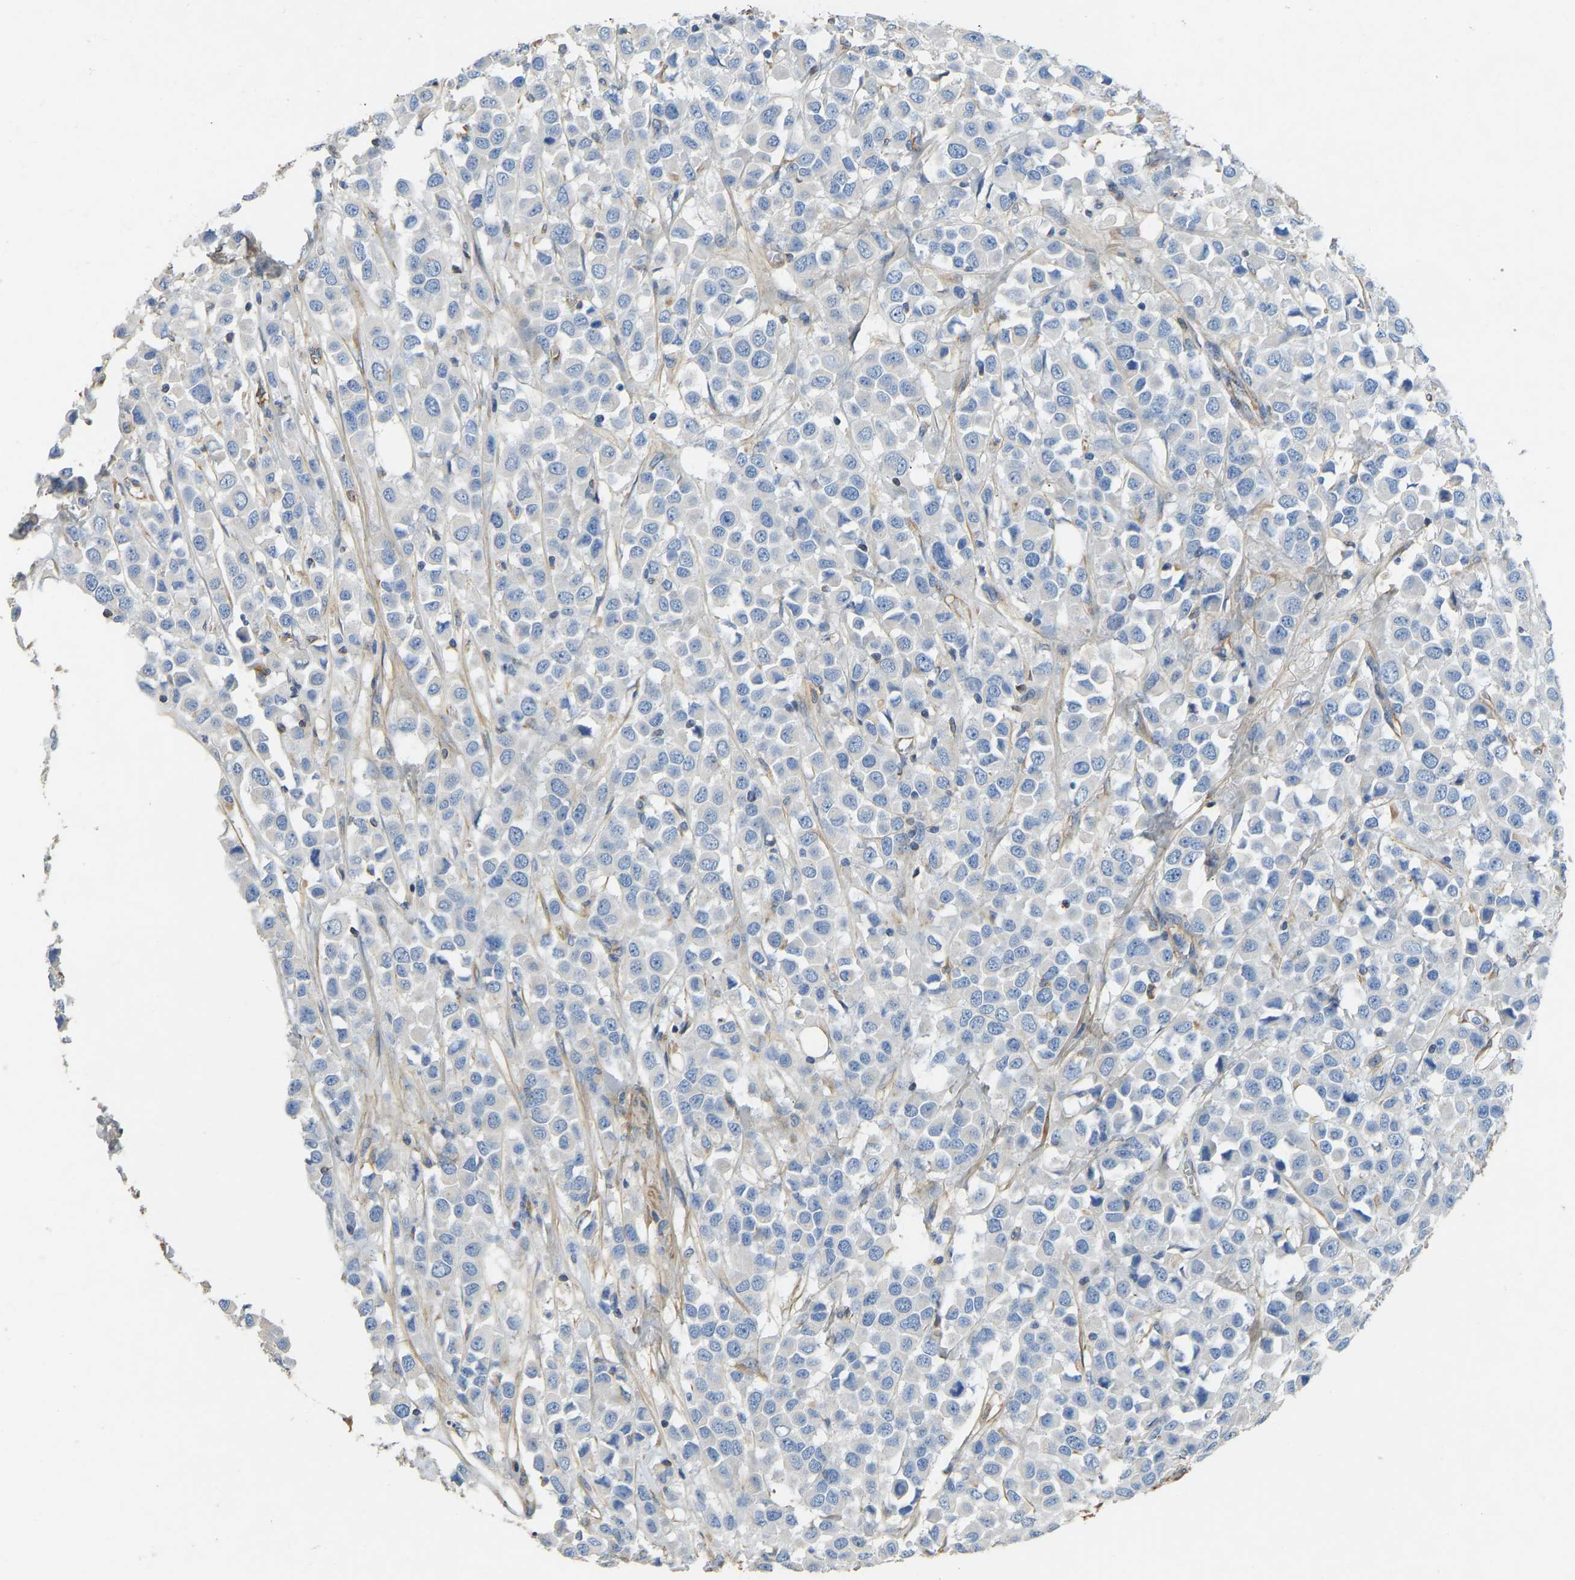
{"staining": {"intensity": "negative", "quantity": "none", "location": "none"}, "tissue": "breast cancer", "cell_type": "Tumor cells", "image_type": "cancer", "snomed": [{"axis": "morphology", "description": "Duct carcinoma"}, {"axis": "topography", "description": "Breast"}], "caption": "There is no significant staining in tumor cells of breast cancer.", "gene": "TECTA", "patient": {"sex": "female", "age": 61}}